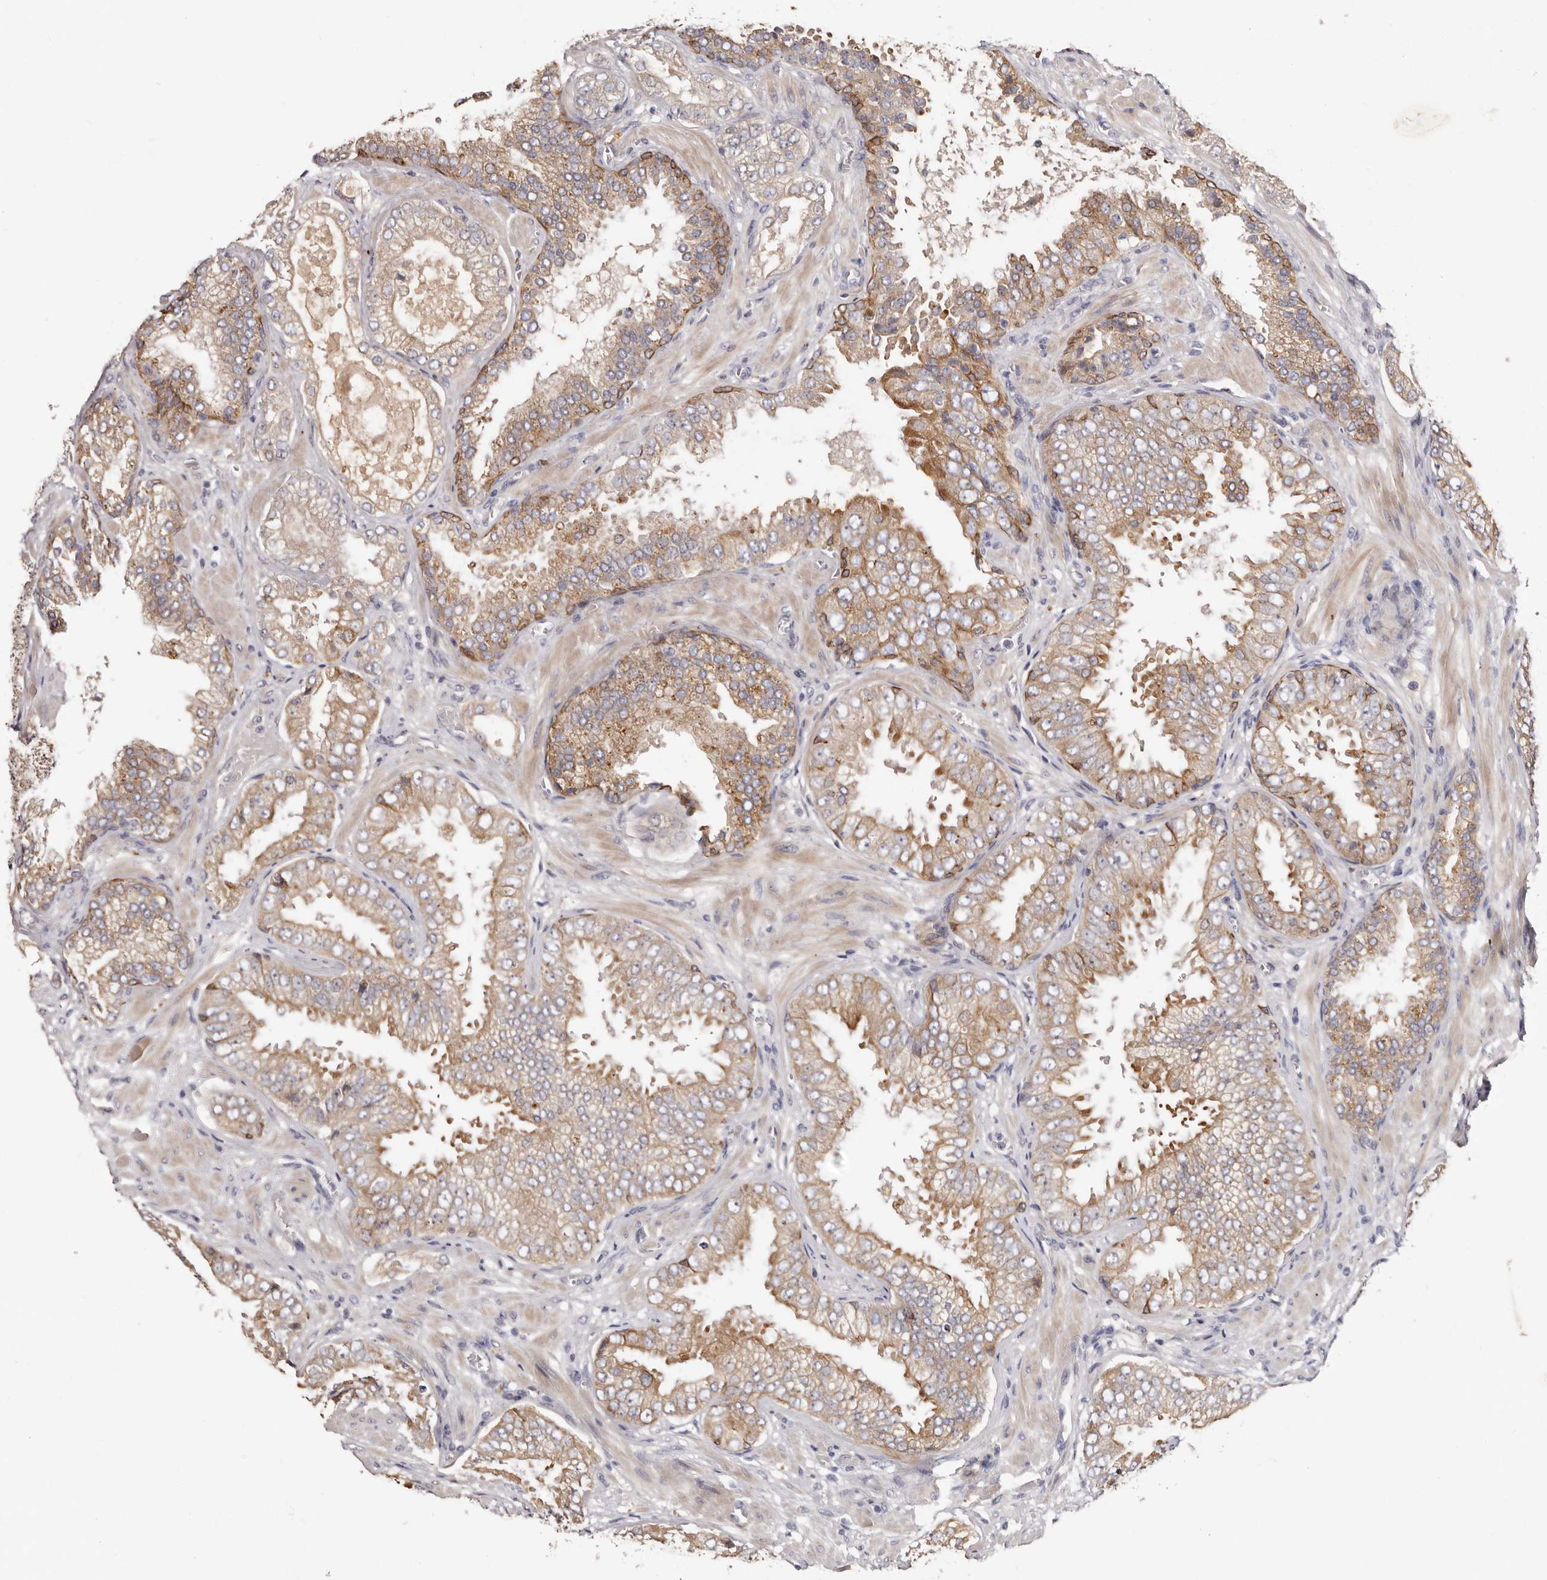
{"staining": {"intensity": "moderate", "quantity": "25%-75%", "location": "cytoplasmic/membranous"}, "tissue": "prostate cancer", "cell_type": "Tumor cells", "image_type": "cancer", "snomed": [{"axis": "morphology", "description": "Adenocarcinoma, High grade"}, {"axis": "topography", "description": "Prostate"}], "caption": "The photomicrograph displays staining of prostate cancer, revealing moderate cytoplasmic/membranous protein expression (brown color) within tumor cells. (DAB (3,3'-diaminobenzidine) IHC with brightfield microscopy, high magnification).", "gene": "STK16", "patient": {"sex": "male", "age": 58}}